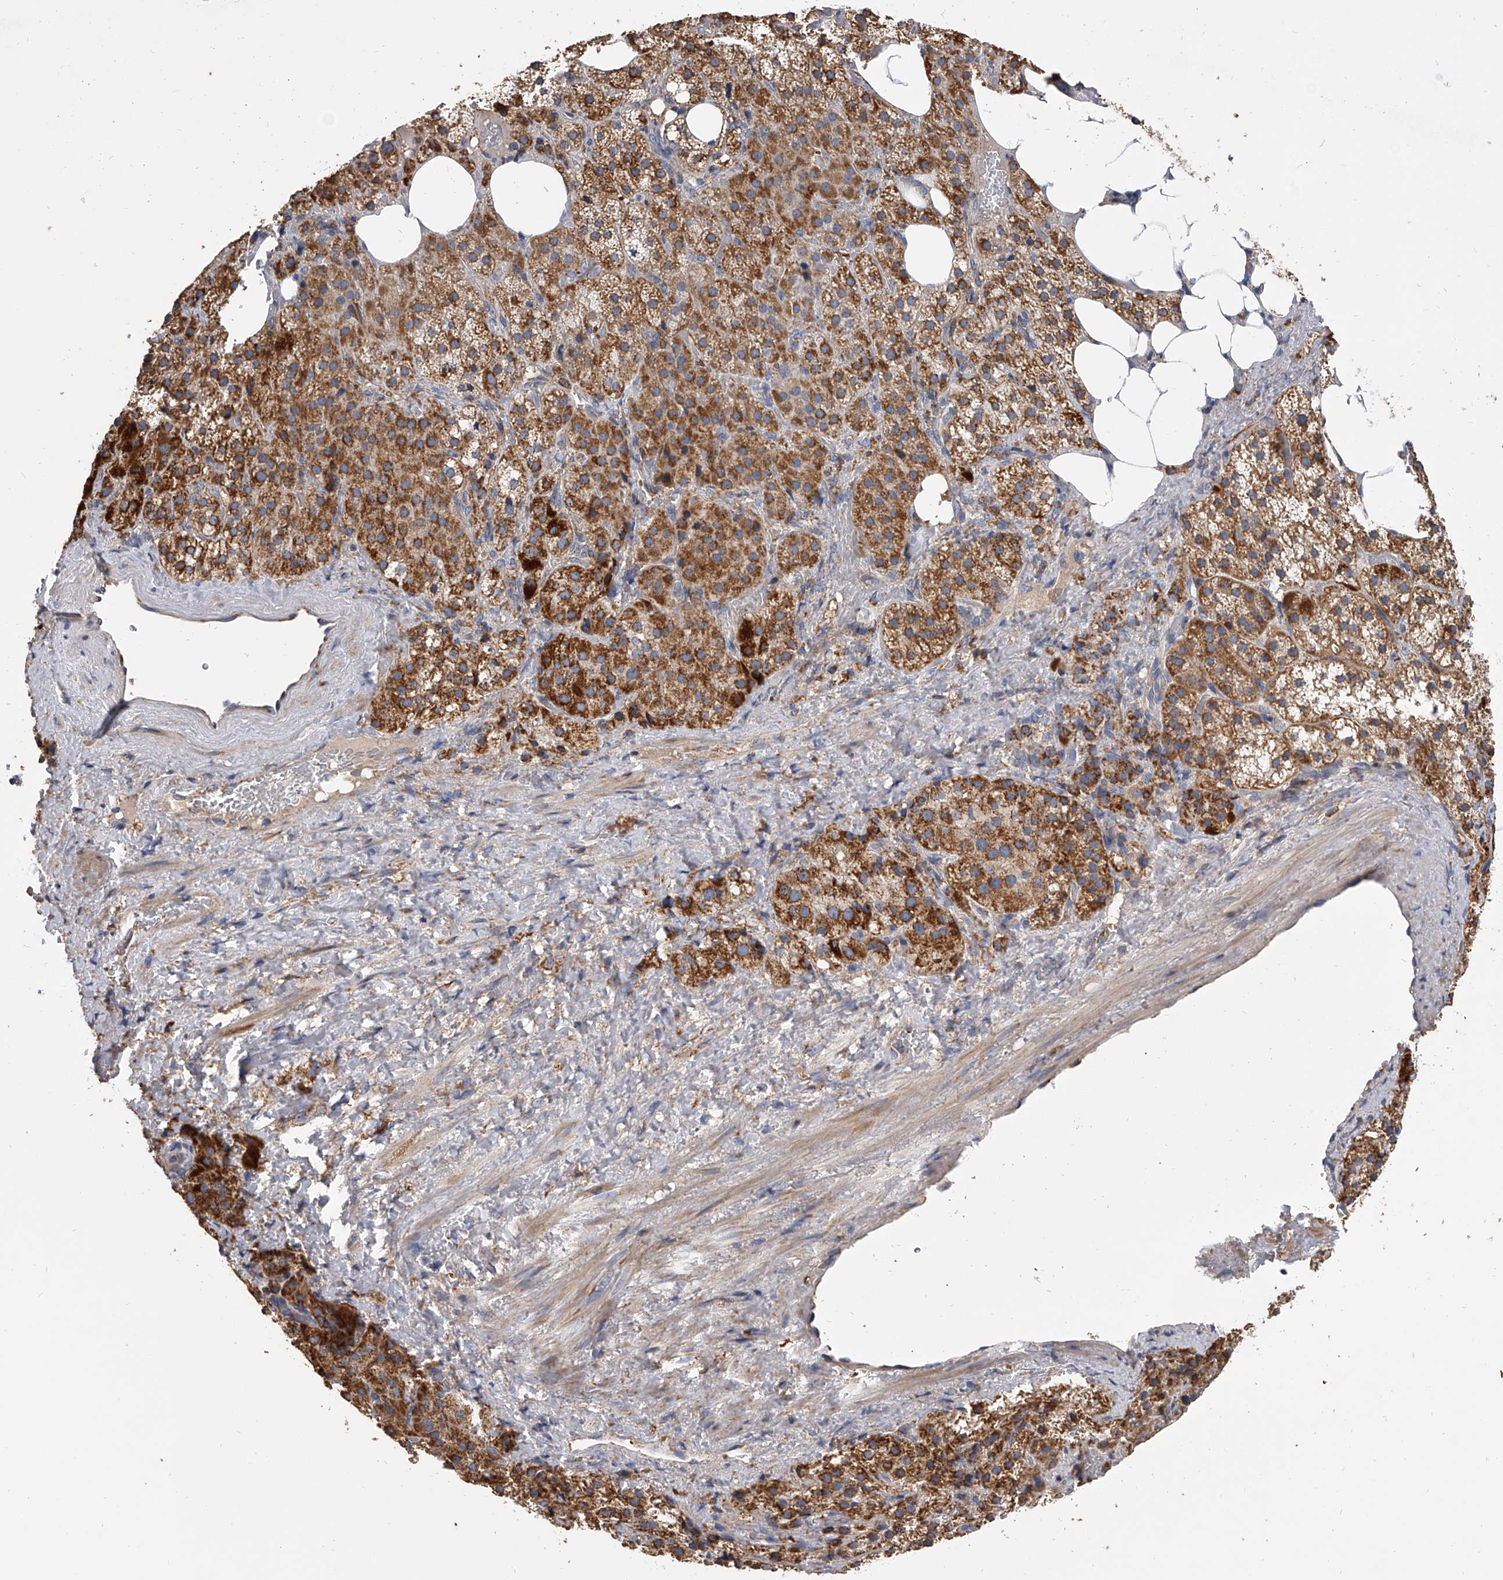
{"staining": {"intensity": "strong", "quantity": ">75%", "location": "cytoplasmic/membranous"}, "tissue": "adrenal gland", "cell_type": "Glandular cells", "image_type": "normal", "snomed": [{"axis": "morphology", "description": "Normal tissue, NOS"}, {"axis": "topography", "description": "Adrenal gland"}], "caption": "This photomicrograph exhibits immunohistochemistry staining of benign adrenal gland, with high strong cytoplasmic/membranous staining in about >75% of glandular cells.", "gene": "MRPL28", "patient": {"sex": "female", "age": 59}}